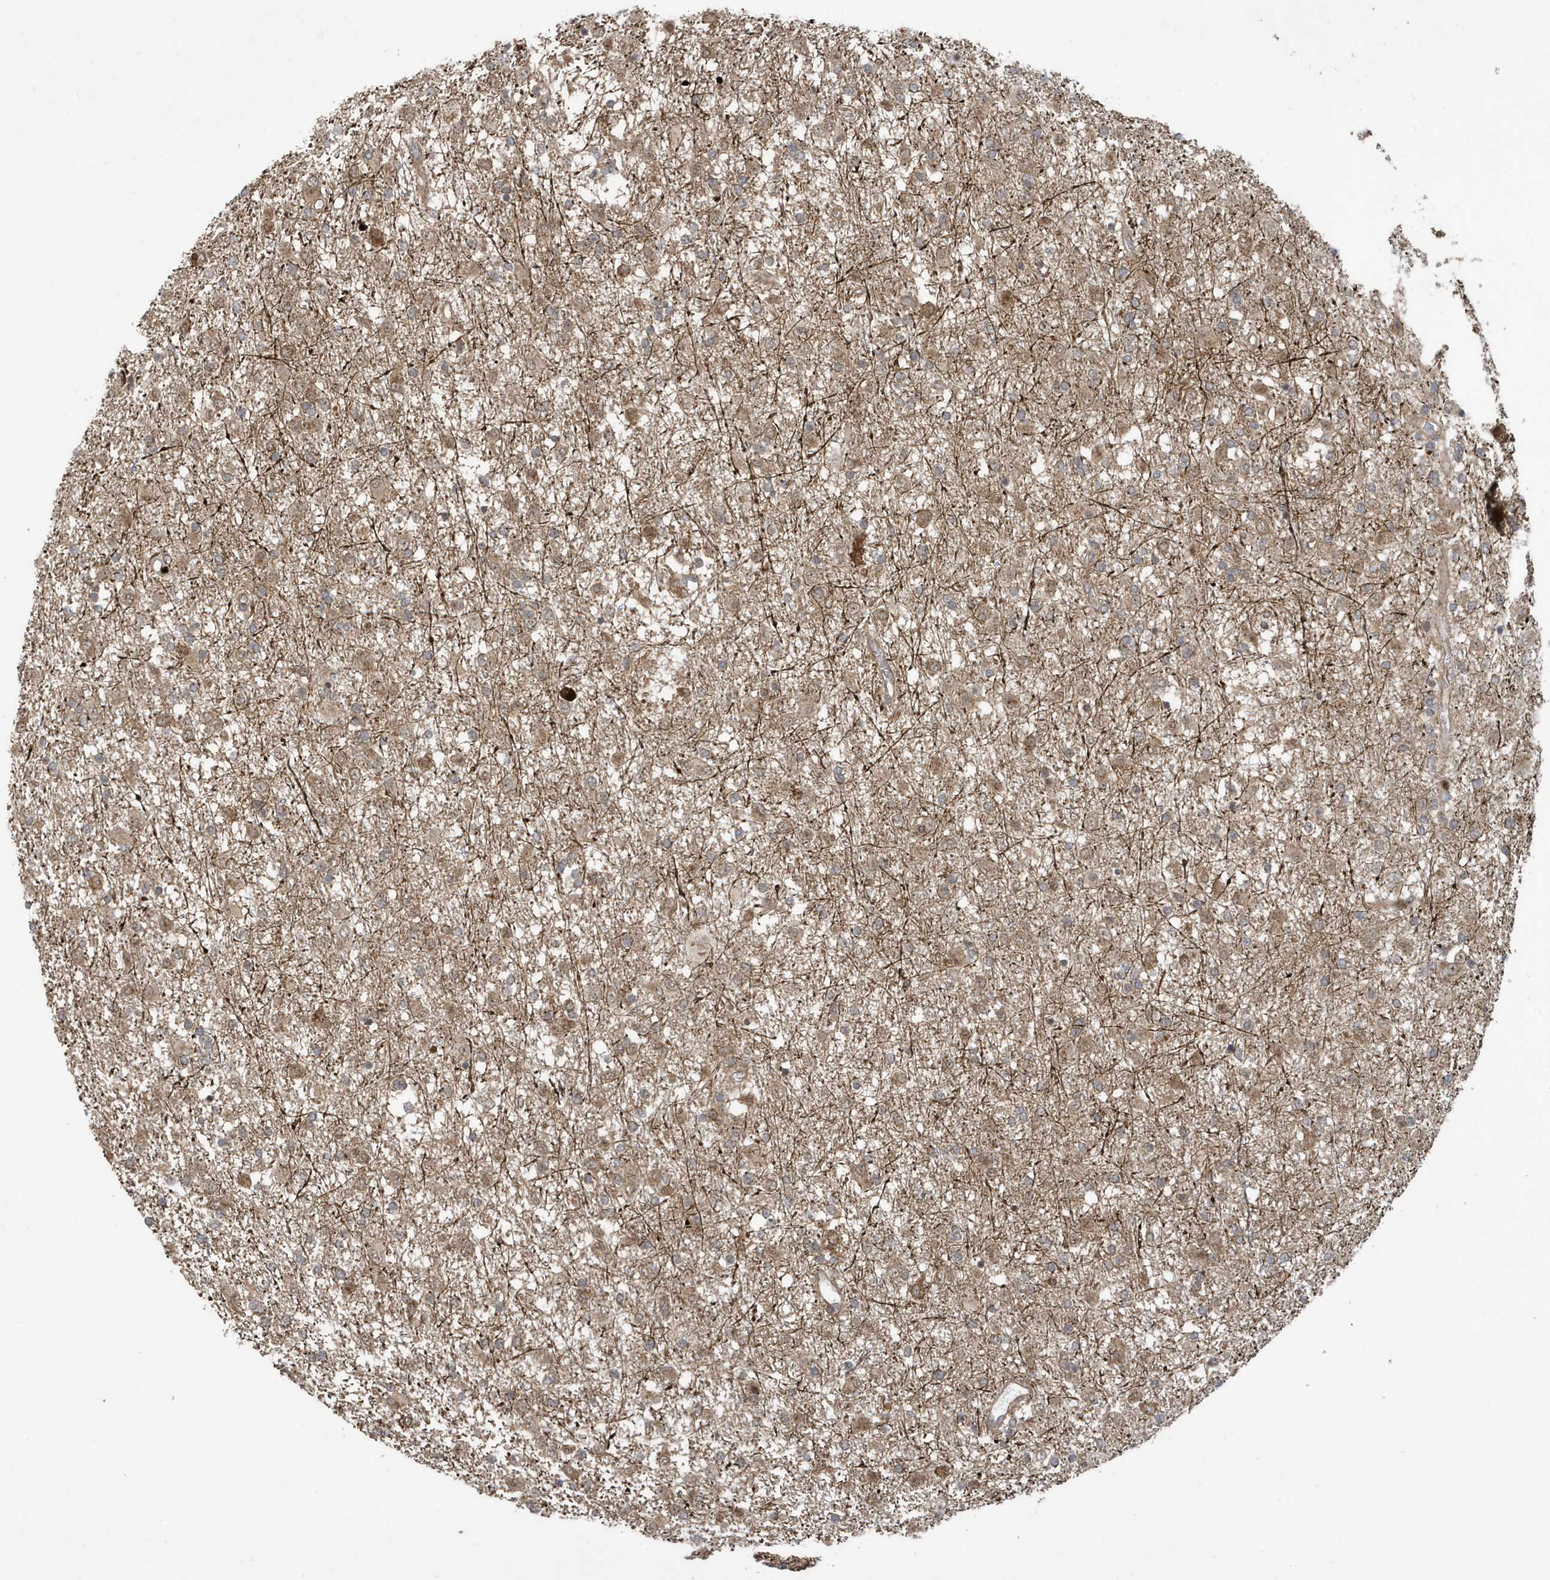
{"staining": {"intensity": "weak", "quantity": "25%-75%", "location": "cytoplasmic/membranous"}, "tissue": "glioma", "cell_type": "Tumor cells", "image_type": "cancer", "snomed": [{"axis": "morphology", "description": "Glioma, malignant, Low grade"}, {"axis": "topography", "description": "Brain"}], "caption": "Immunohistochemical staining of glioma reveals low levels of weak cytoplasmic/membranous expression in approximately 25%-75% of tumor cells.", "gene": "FAM9B", "patient": {"sex": "male", "age": 65}}